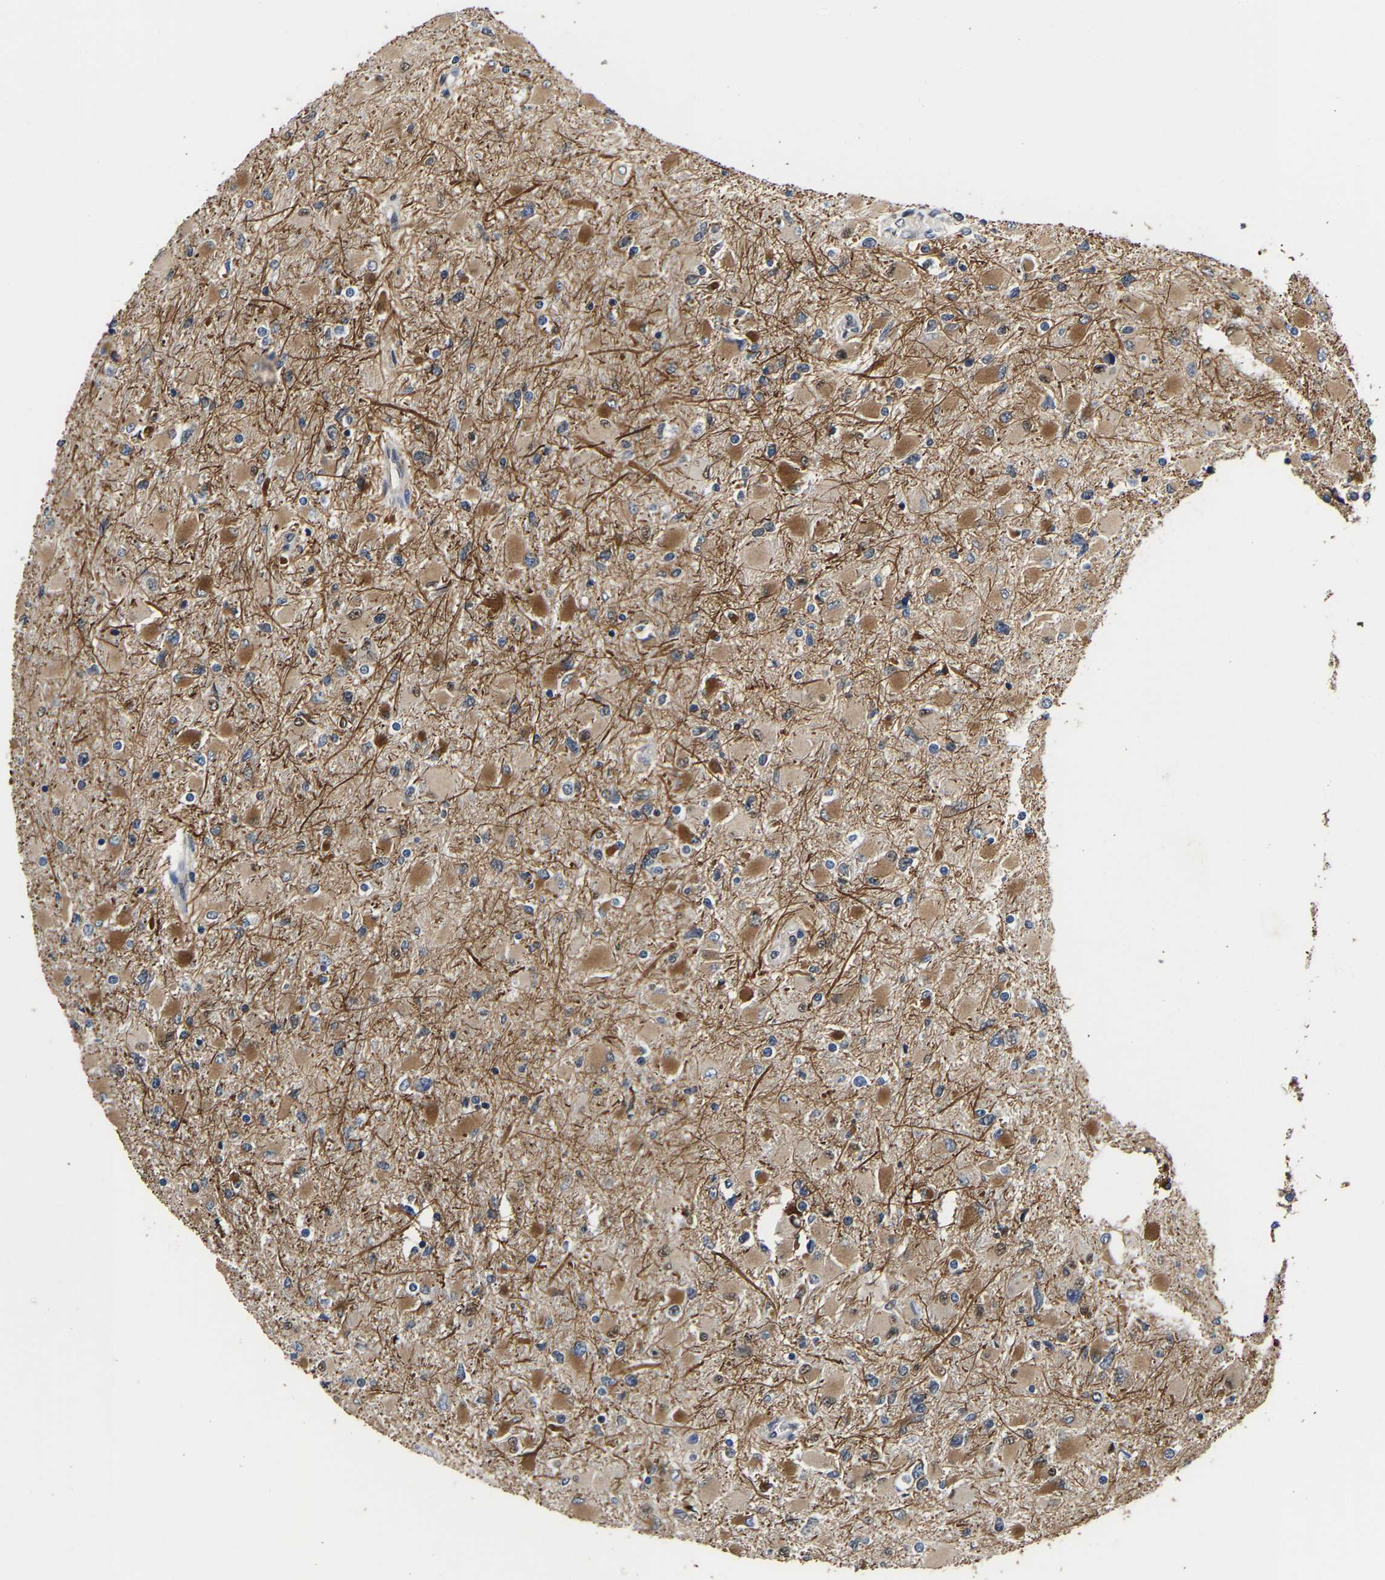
{"staining": {"intensity": "moderate", "quantity": "25%-75%", "location": "cytoplasmic/membranous"}, "tissue": "glioma", "cell_type": "Tumor cells", "image_type": "cancer", "snomed": [{"axis": "morphology", "description": "Glioma, malignant, High grade"}, {"axis": "topography", "description": "Cerebral cortex"}], "caption": "Human malignant high-grade glioma stained for a protein (brown) displays moderate cytoplasmic/membranous positive expression in approximately 25%-75% of tumor cells.", "gene": "METTL16", "patient": {"sex": "female", "age": 36}}